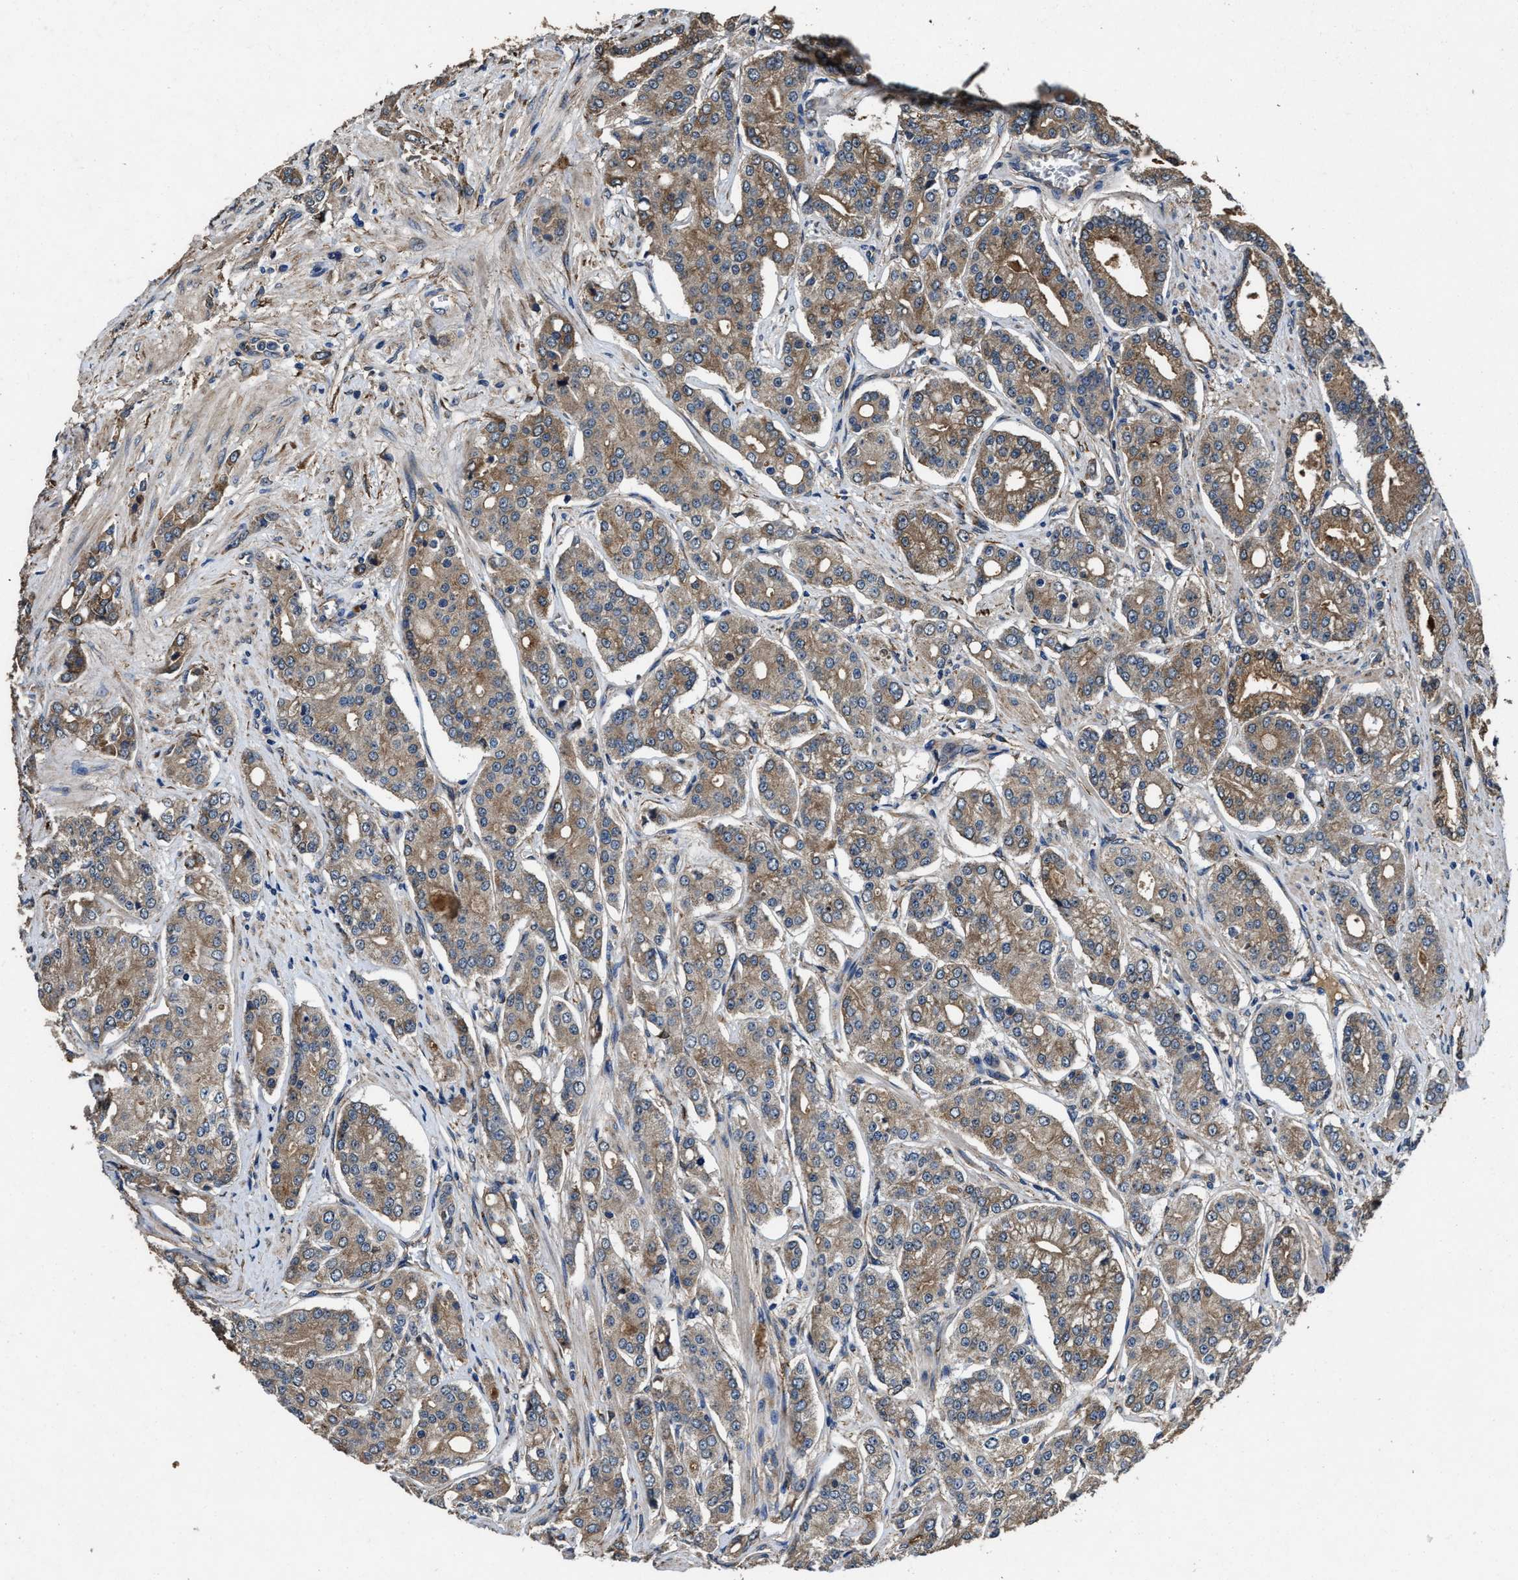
{"staining": {"intensity": "moderate", "quantity": ">75%", "location": "cytoplasmic/membranous"}, "tissue": "prostate cancer", "cell_type": "Tumor cells", "image_type": "cancer", "snomed": [{"axis": "morphology", "description": "Adenocarcinoma, High grade"}, {"axis": "topography", "description": "Prostate"}], "caption": "Brown immunohistochemical staining in prostate high-grade adenocarcinoma shows moderate cytoplasmic/membranous expression in about >75% of tumor cells.", "gene": "IDNK", "patient": {"sex": "male", "age": 71}}